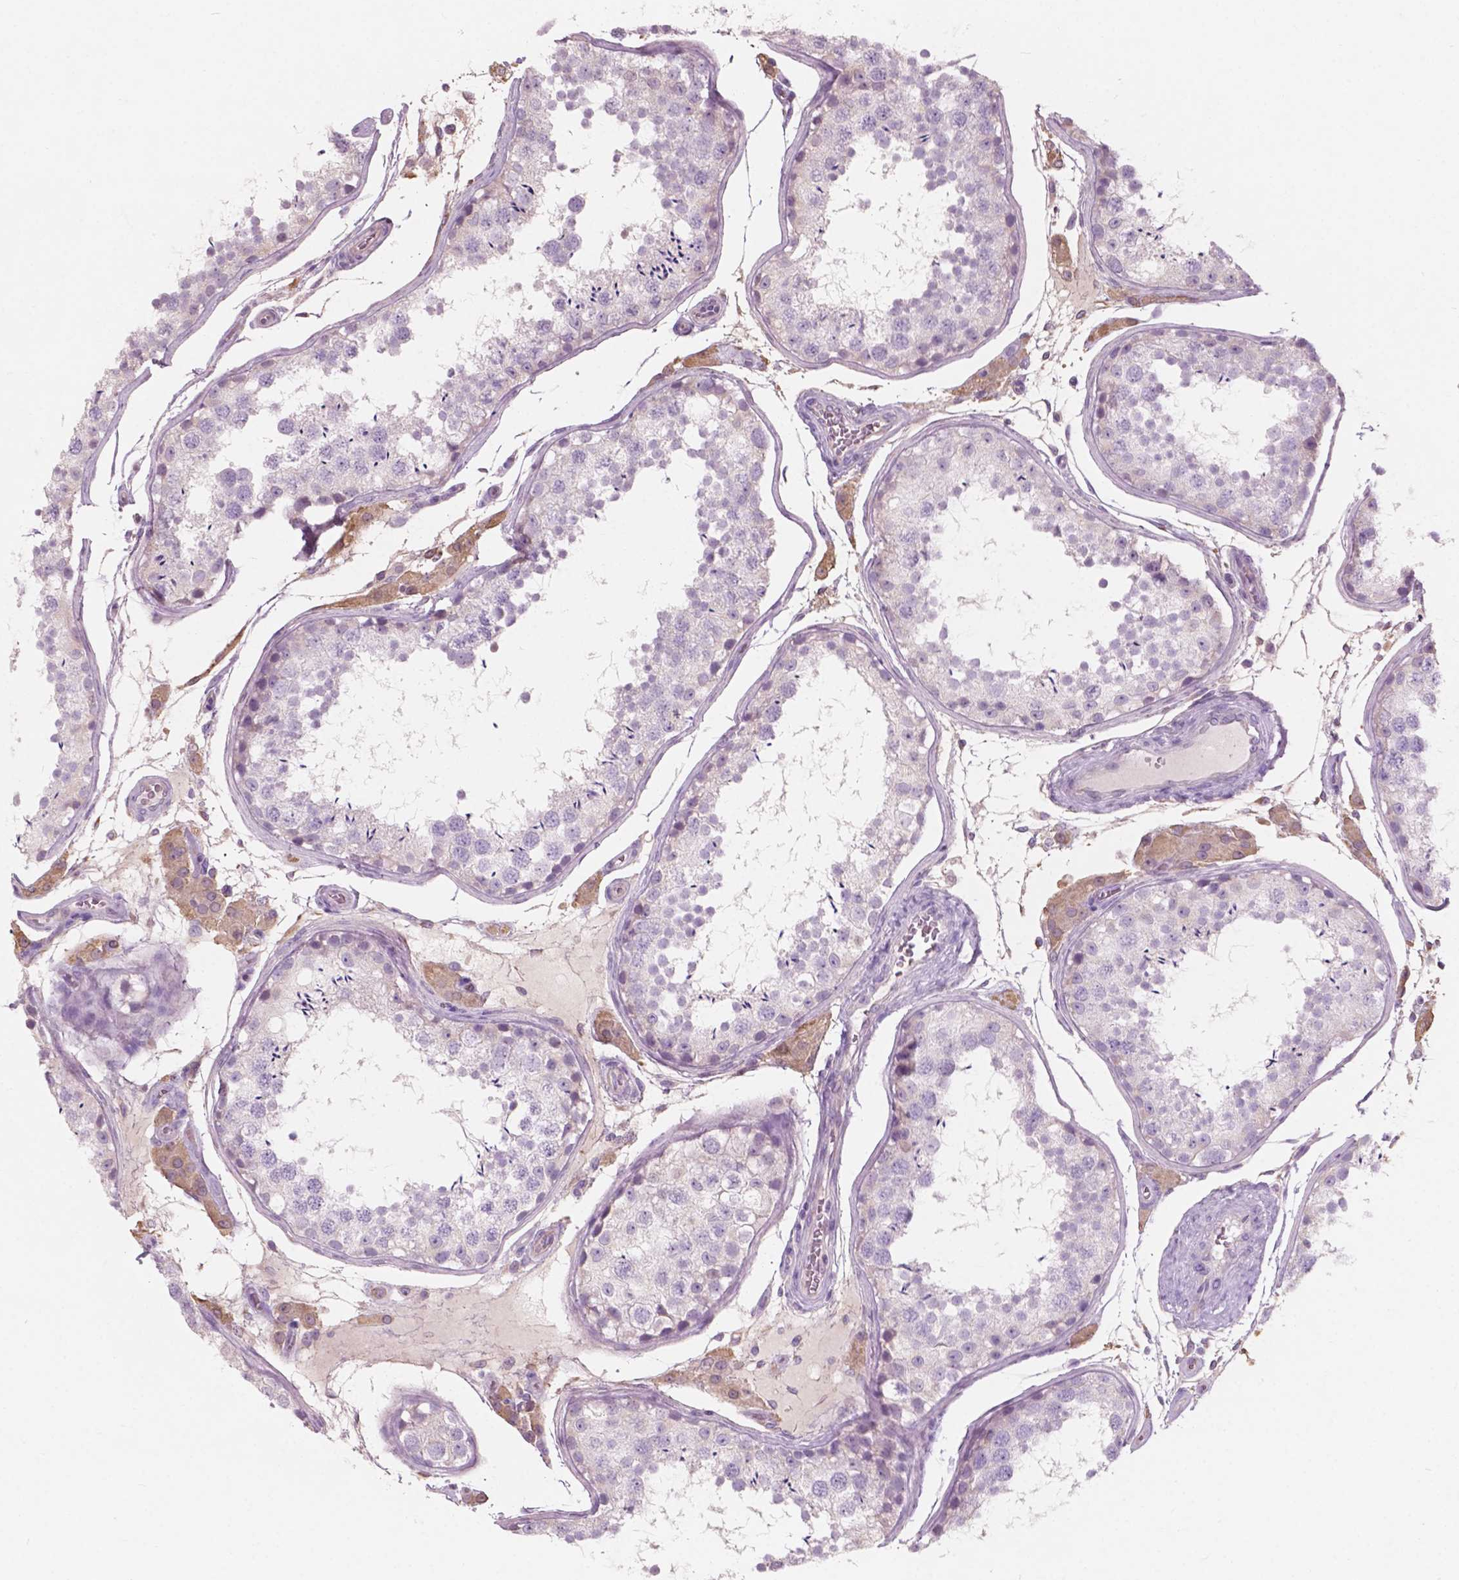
{"staining": {"intensity": "weak", "quantity": "<25%", "location": "cytoplasmic/membranous"}, "tissue": "testis", "cell_type": "Cells in seminiferous ducts", "image_type": "normal", "snomed": [{"axis": "morphology", "description": "Normal tissue, NOS"}, {"axis": "topography", "description": "Testis"}], "caption": "Immunohistochemistry (IHC) of unremarkable testis shows no staining in cells in seminiferous ducts. (DAB immunohistochemistry visualized using brightfield microscopy, high magnification).", "gene": "AWAT1", "patient": {"sex": "male", "age": 29}}